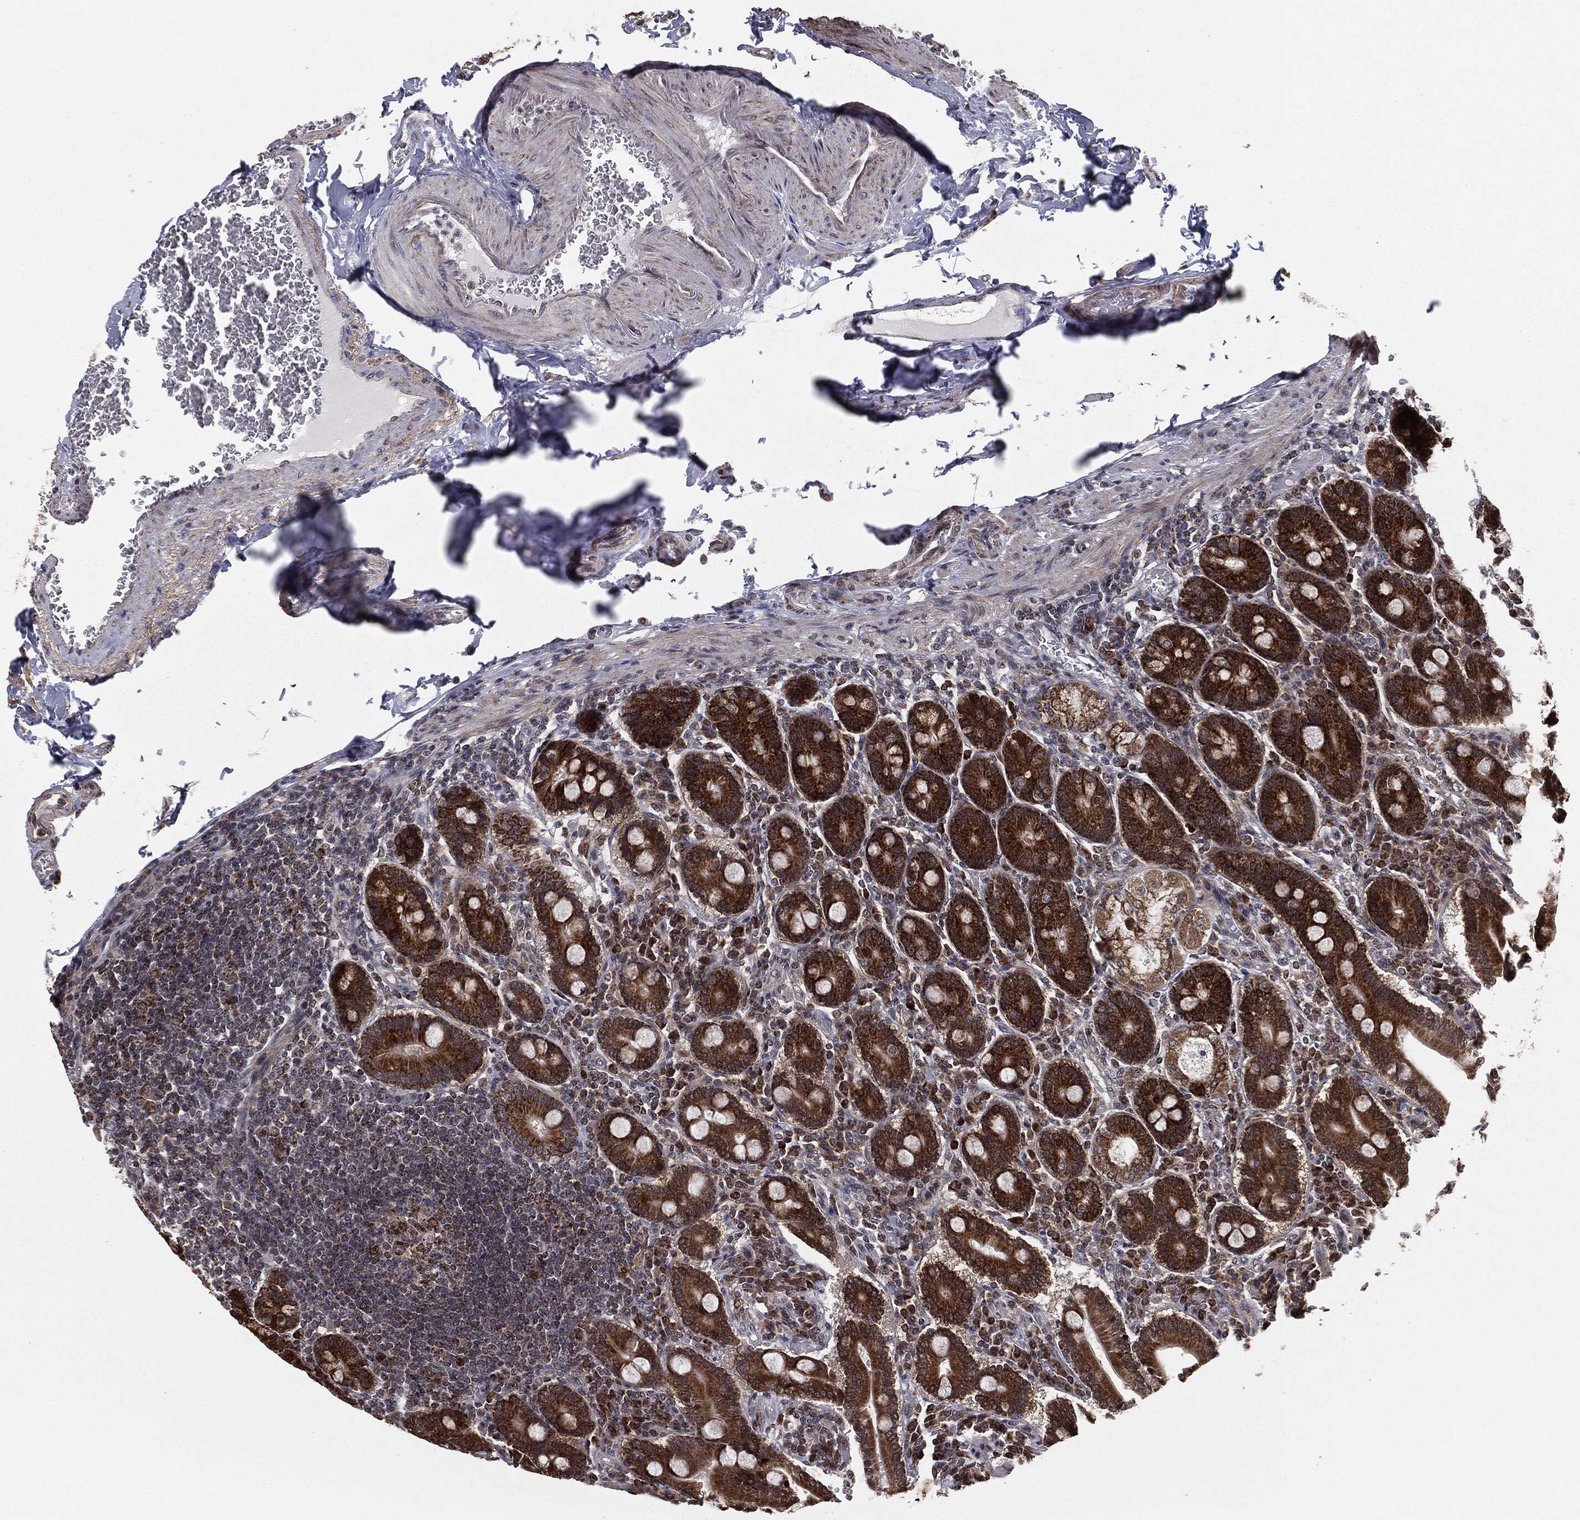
{"staining": {"intensity": "strong", "quantity": ">75%", "location": "cytoplasmic/membranous"}, "tissue": "duodenum", "cell_type": "Glandular cells", "image_type": "normal", "snomed": [{"axis": "morphology", "description": "Normal tissue, NOS"}, {"axis": "topography", "description": "Duodenum"}], "caption": "The immunohistochemical stain labels strong cytoplasmic/membranous staining in glandular cells of normal duodenum.", "gene": "CHCHD2", "patient": {"sex": "female", "age": 62}}